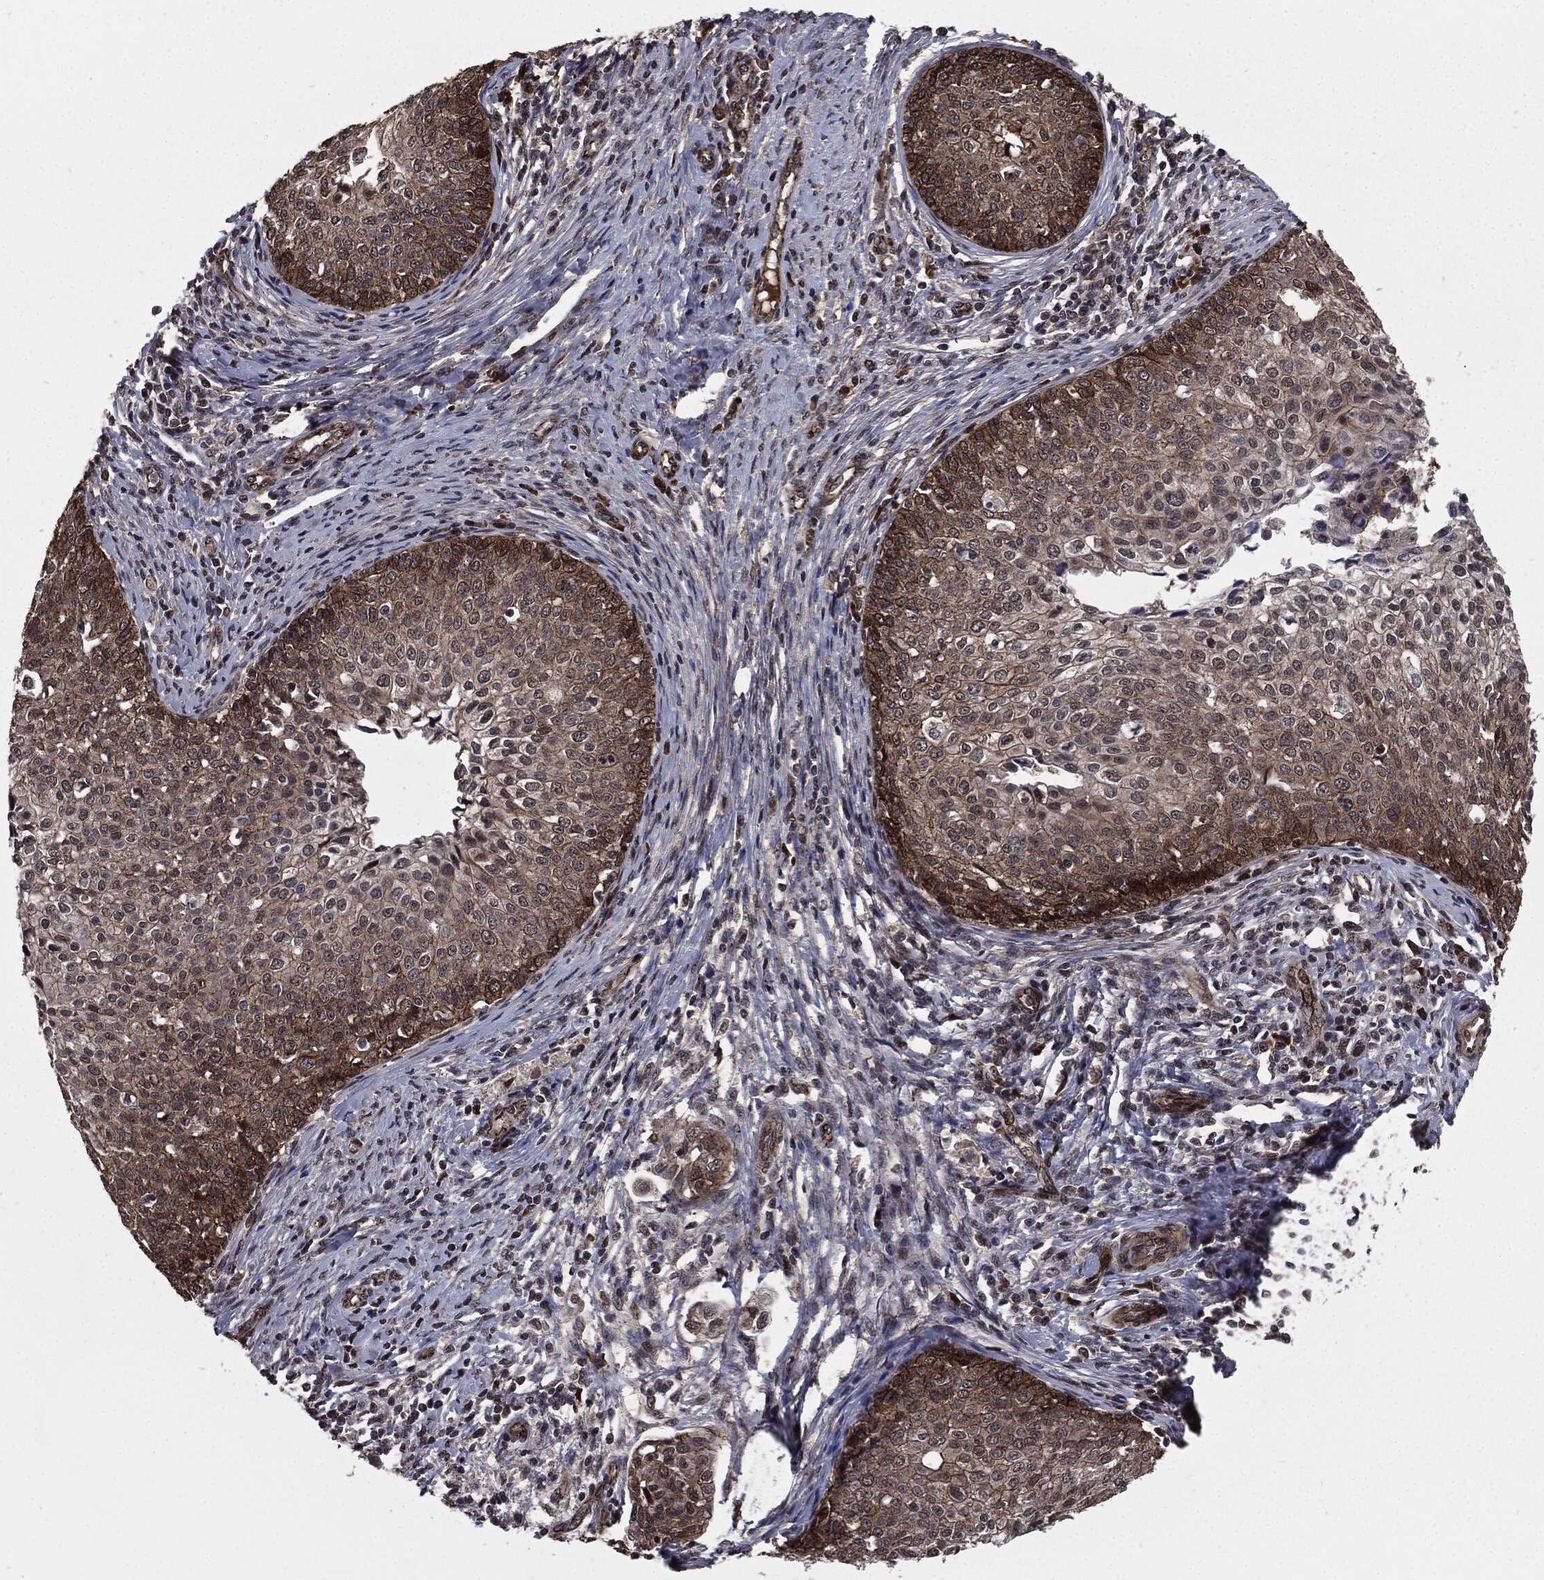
{"staining": {"intensity": "moderate", "quantity": "<25%", "location": "cytoplasmic/membranous"}, "tissue": "cervical cancer", "cell_type": "Tumor cells", "image_type": "cancer", "snomed": [{"axis": "morphology", "description": "Squamous cell carcinoma, NOS"}, {"axis": "topography", "description": "Cervix"}], "caption": "This is a photomicrograph of immunohistochemistry staining of squamous cell carcinoma (cervical), which shows moderate staining in the cytoplasmic/membranous of tumor cells.", "gene": "PTPA", "patient": {"sex": "female", "age": 51}}